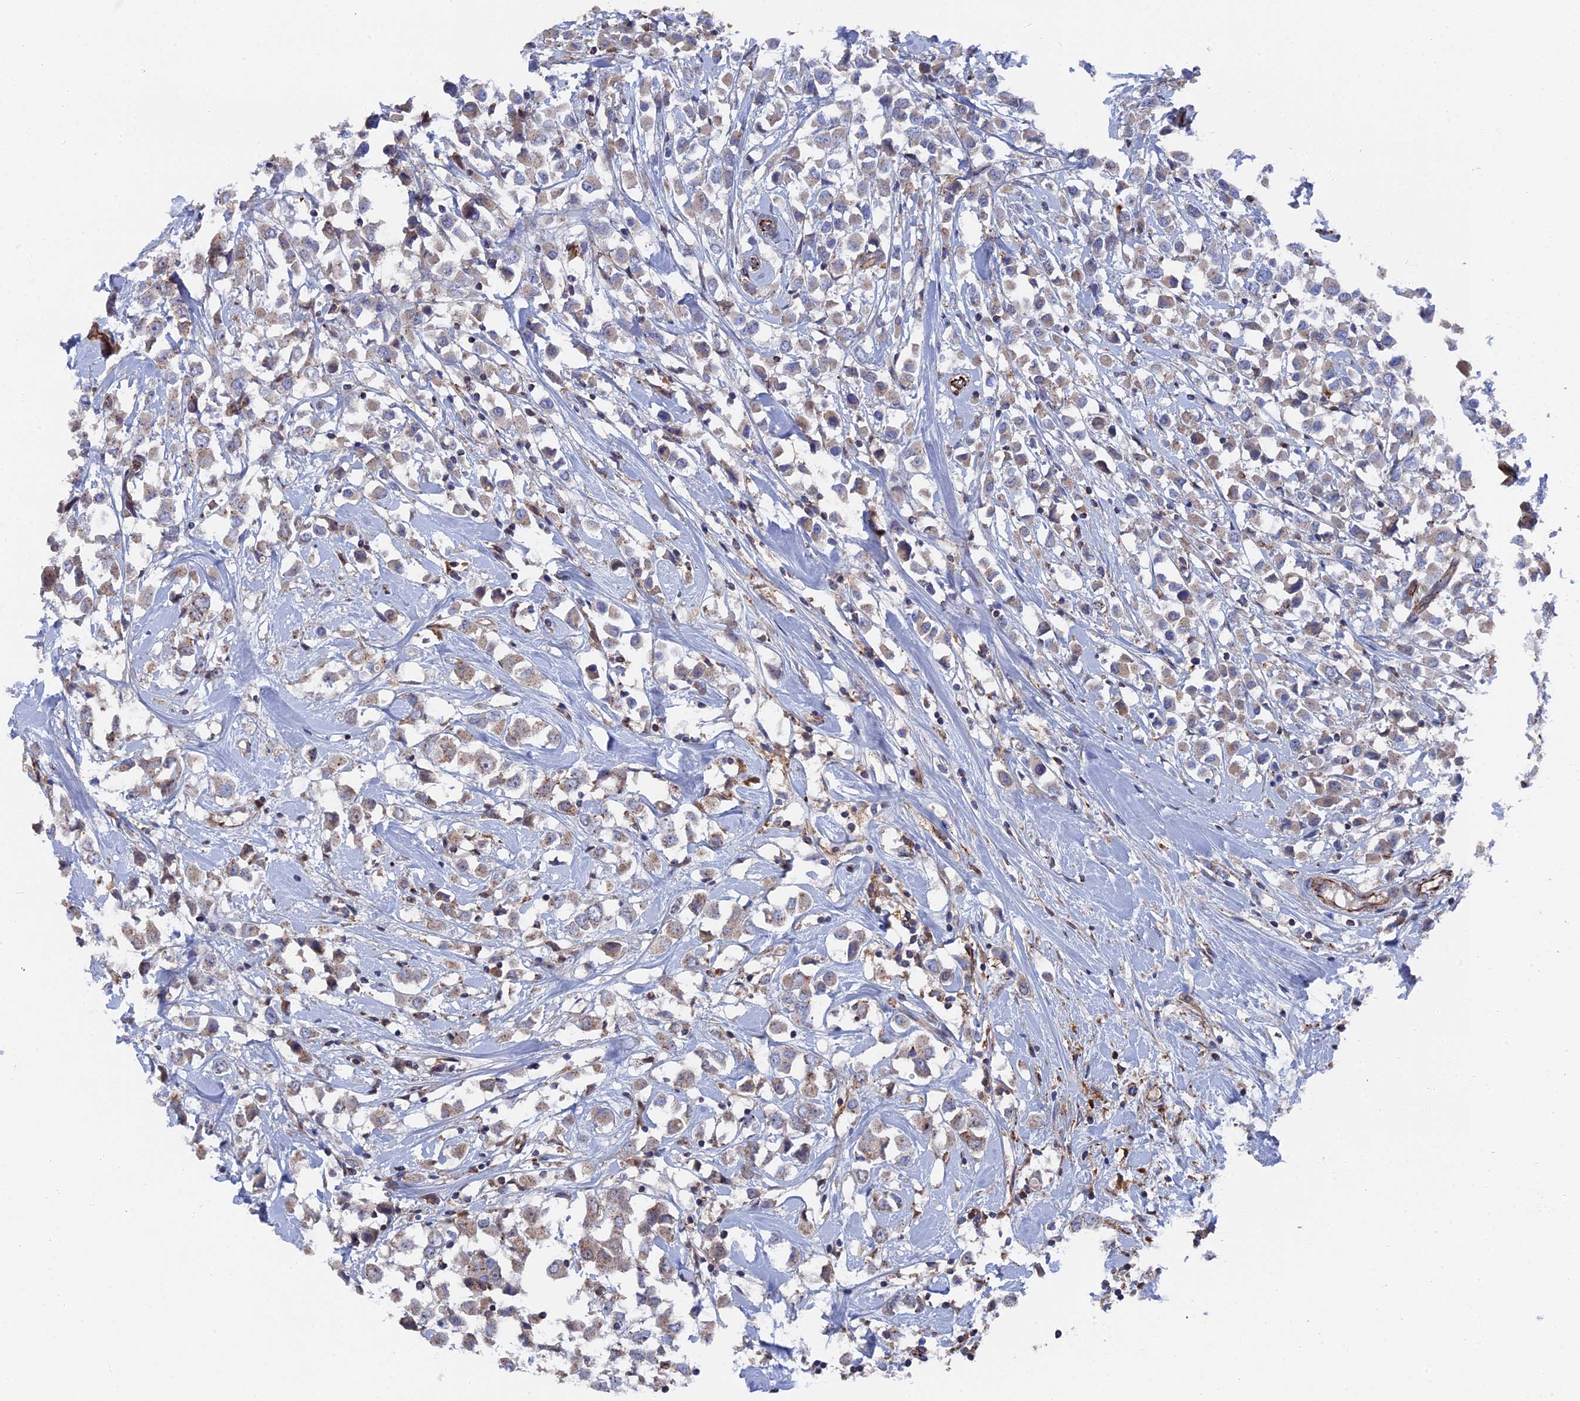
{"staining": {"intensity": "weak", "quantity": "25%-75%", "location": "cytoplasmic/membranous"}, "tissue": "breast cancer", "cell_type": "Tumor cells", "image_type": "cancer", "snomed": [{"axis": "morphology", "description": "Duct carcinoma"}, {"axis": "topography", "description": "Breast"}], "caption": "IHC (DAB) staining of breast cancer reveals weak cytoplasmic/membranous protein positivity in approximately 25%-75% of tumor cells. The protein is shown in brown color, while the nuclei are stained blue.", "gene": "SMG9", "patient": {"sex": "female", "age": 61}}